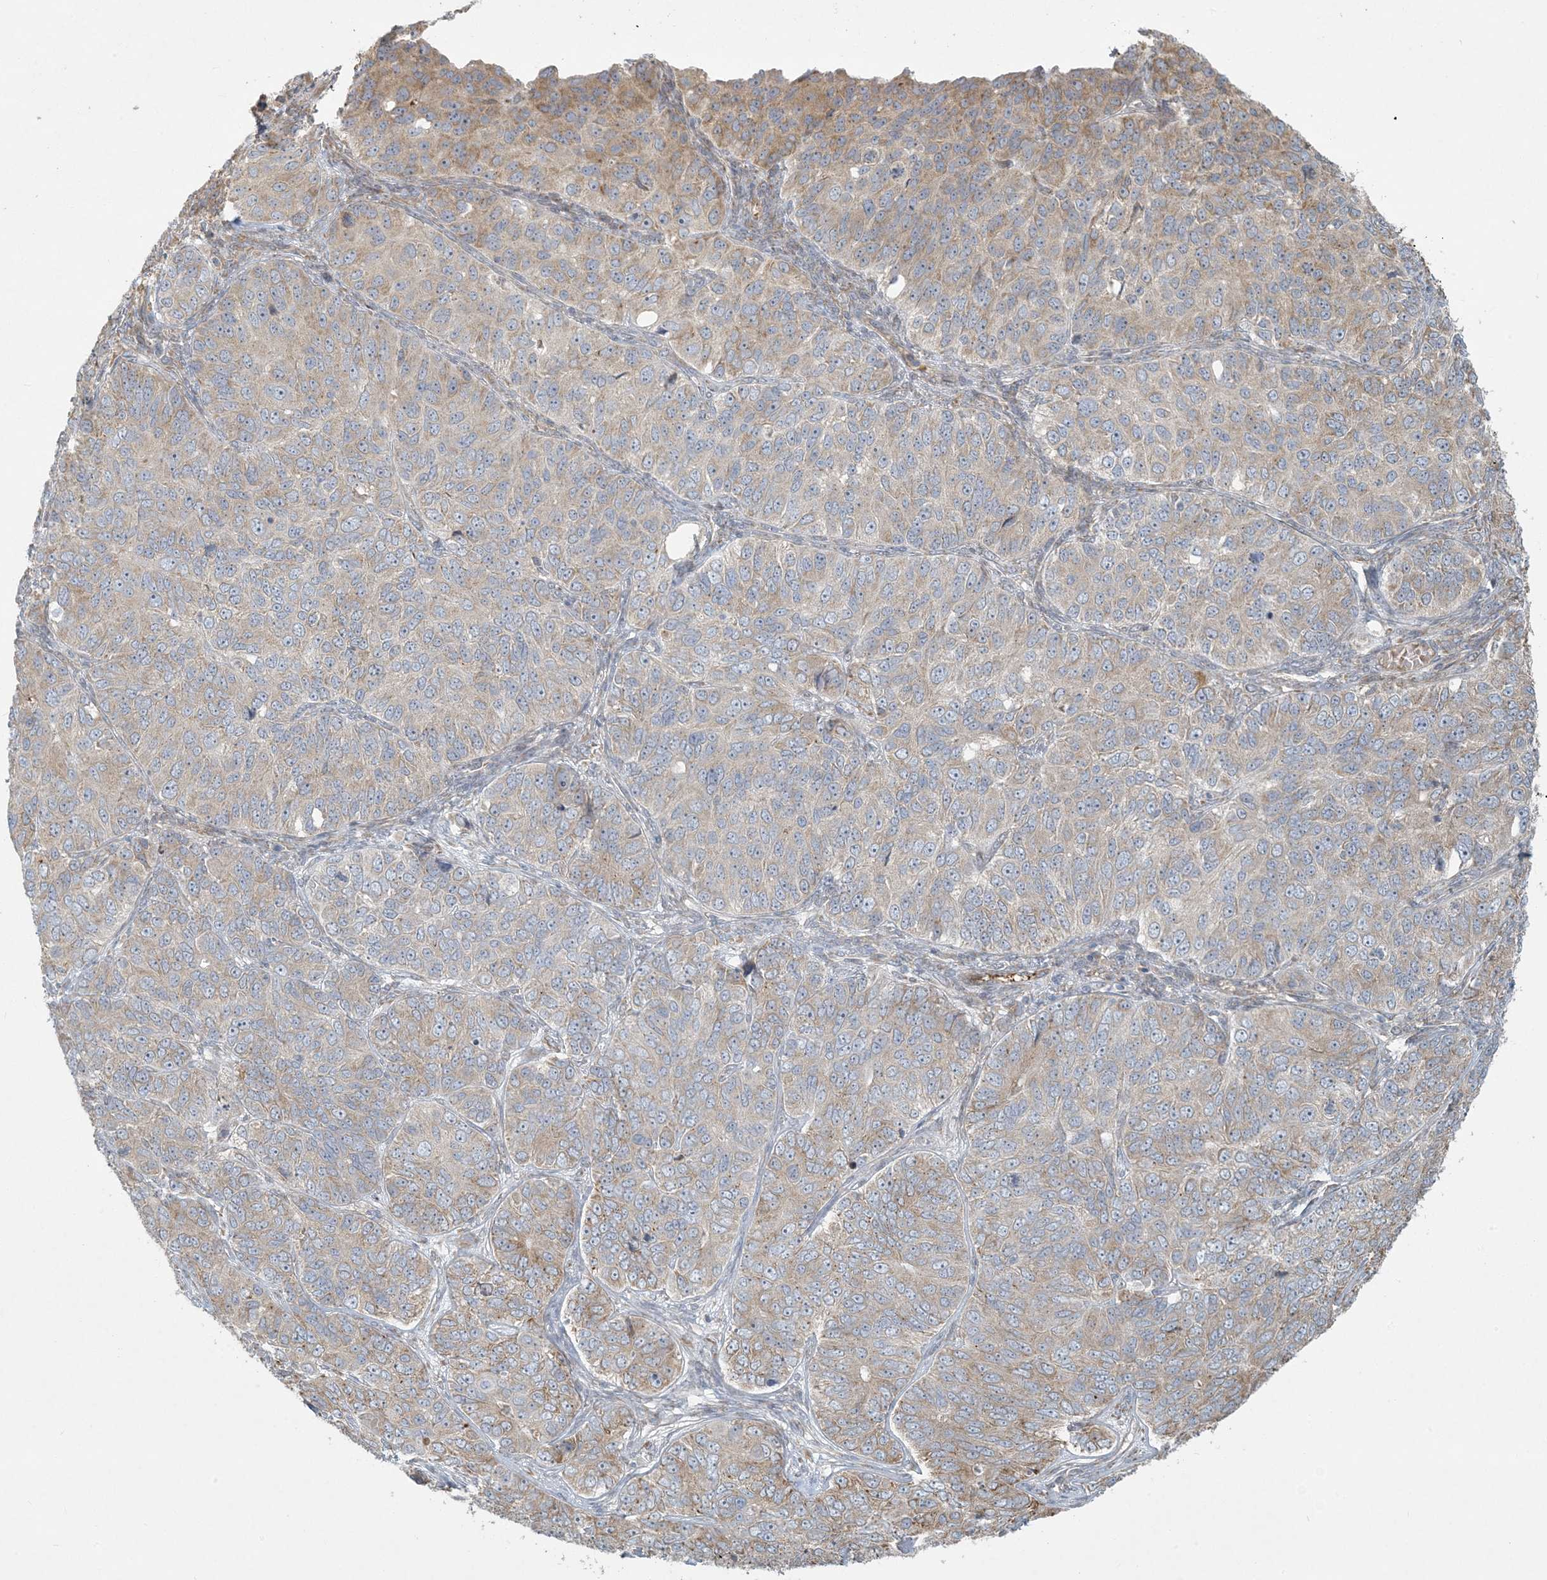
{"staining": {"intensity": "moderate", "quantity": "25%-75%", "location": "cytoplasmic/membranous"}, "tissue": "ovarian cancer", "cell_type": "Tumor cells", "image_type": "cancer", "snomed": [{"axis": "morphology", "description": "Carcinoma, endometroid"}, {"axis": "topography", "description": "Ovary"}], "caption": "This is a photomicrograph of IHC staining of ovarian endometroid carcinoma, which shows moderate staining in the cytoplasmic/membranous of tumor cells.", "gene": "HACL1", "patient": {"sex": "female", "age": 51}}